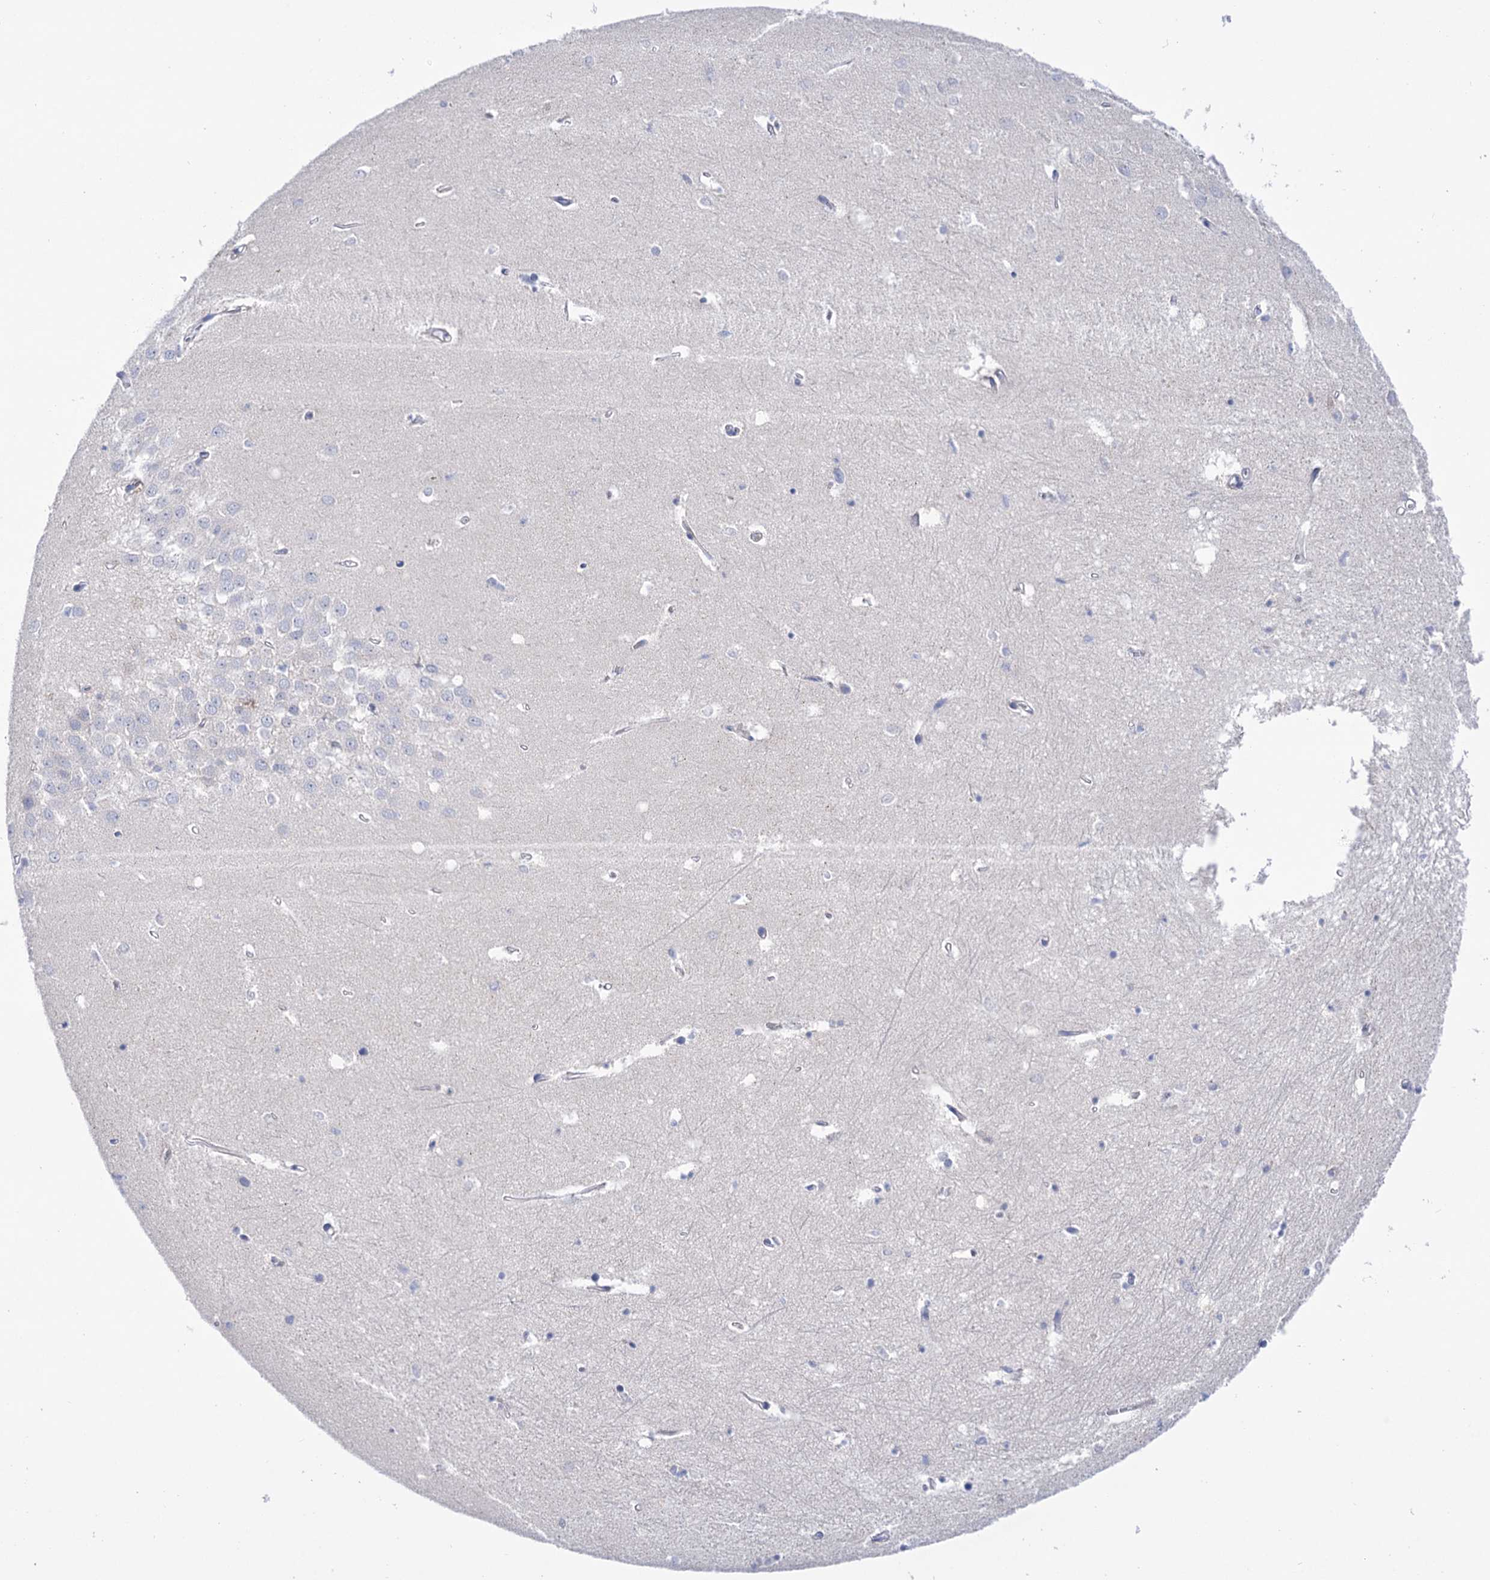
{"staining": {"intensity": "negative", "quantity": "none", "location": "none"}, "tissue": "hippocampus", "cell_type": "Glial cells", "image_type": "normal", "snomed": [{"axis": "morphology", "description": "Normal tissue, NOS"}, {"axis": "topography", "description": "Hippocampus"}], "caption": "Immunohistochemistry histopathology image of benign hippocampus: hippocampus stained with DAB shows no significant protein expression in glial cells.", "gene": "YARS2", "patient": {"sex": "female", "age": 64}}